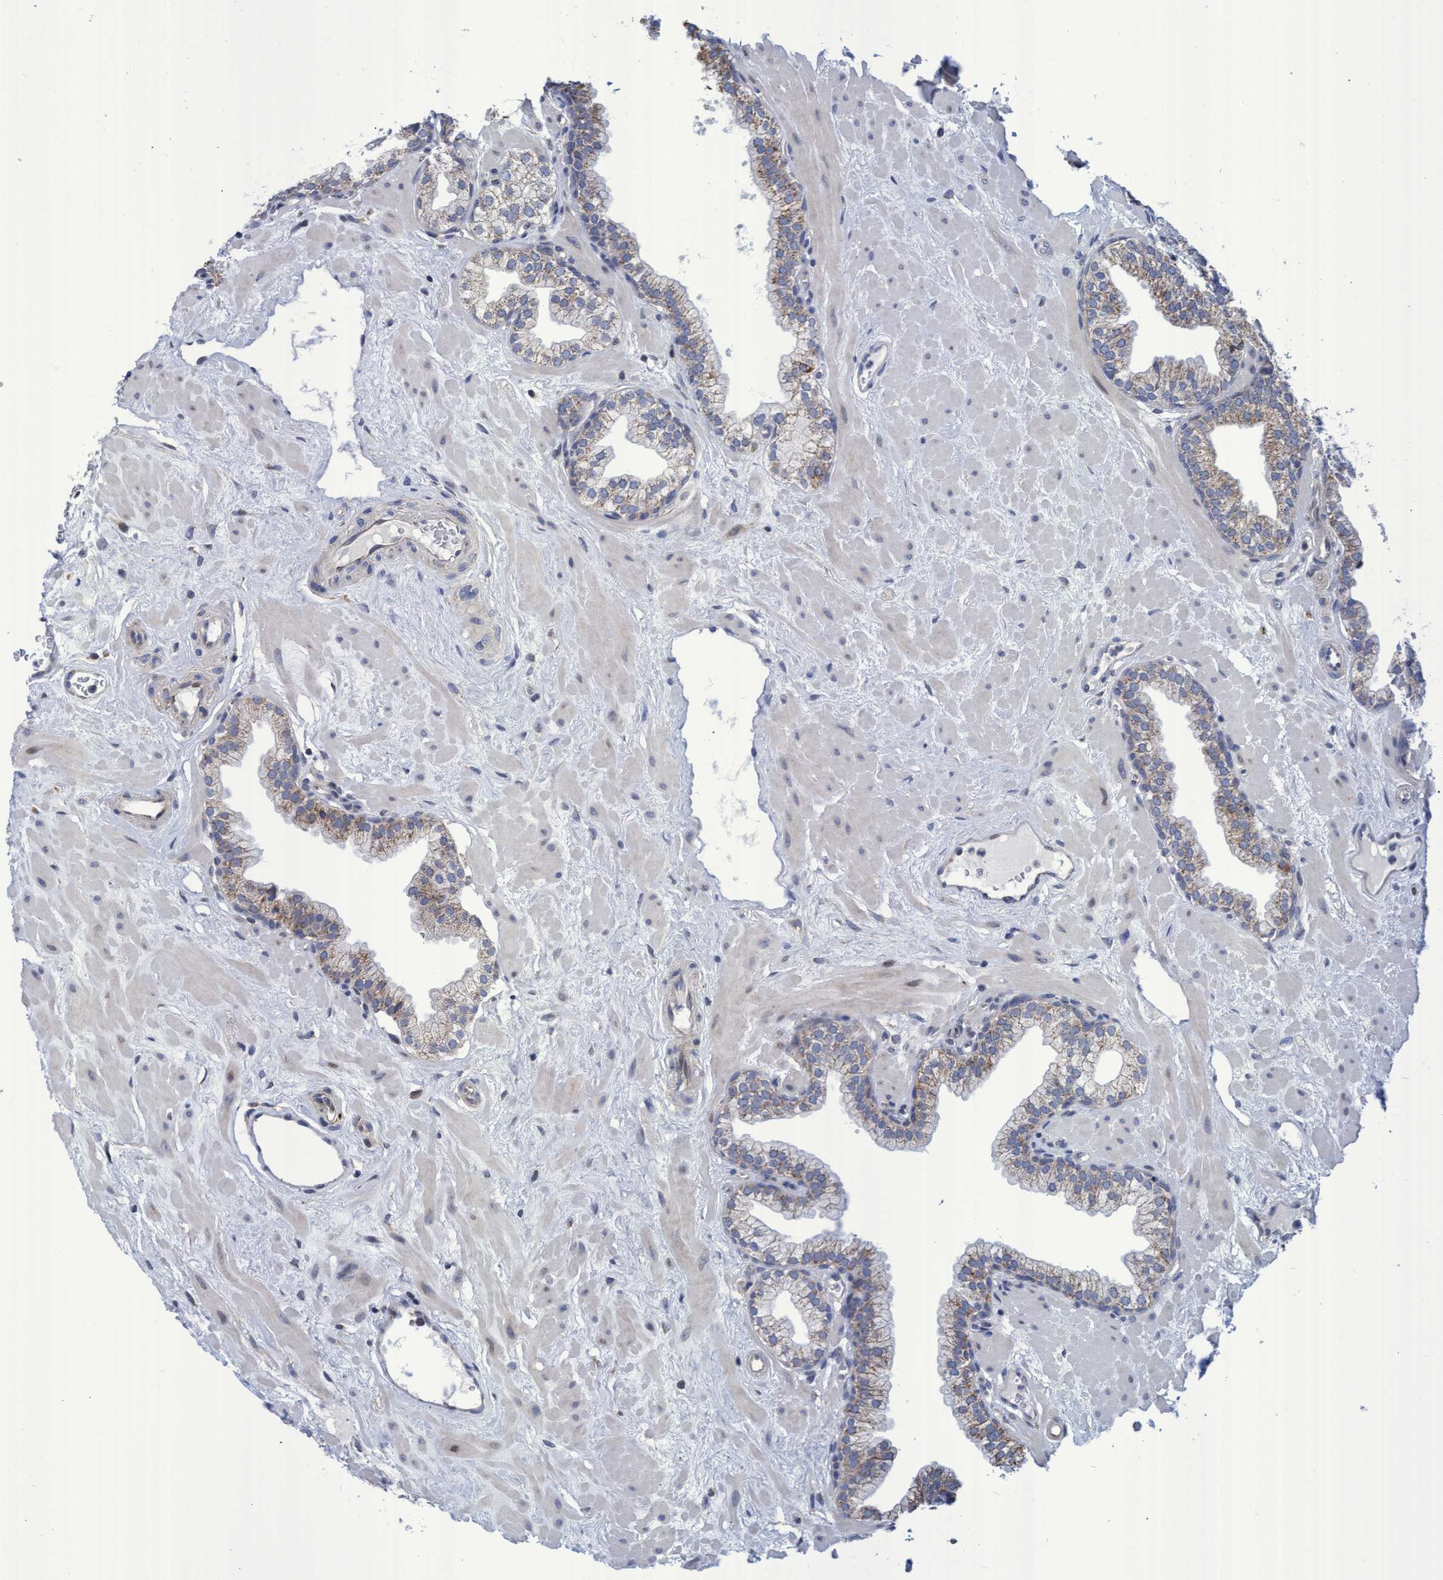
{"staining": {"intensity": "moderate", "quantity": ">75%", "location": "cytoplasmic/membranous"}, "tissue": "prostate", "cell_type": "Glandular cells", "image_type": "normal", "snomed": [{"axis": "morphology", "description": "Normal tissue, NOS"}, {"axis": "morphology", "description": "Urothelial carcinoma, Low grade"}, {"axis": "topography", "description": "Urinary bladder"}, {"axis": "topography", "description": "Prostate"}], "caption": "This photomicrograph reveals IHC staining of benign prostate, with medium moderate cytoplasmic/membranous expression in approximately >75% of glandular cells.", "gene": "NAT16", "patient": {"sex": "male", "age": 60}}